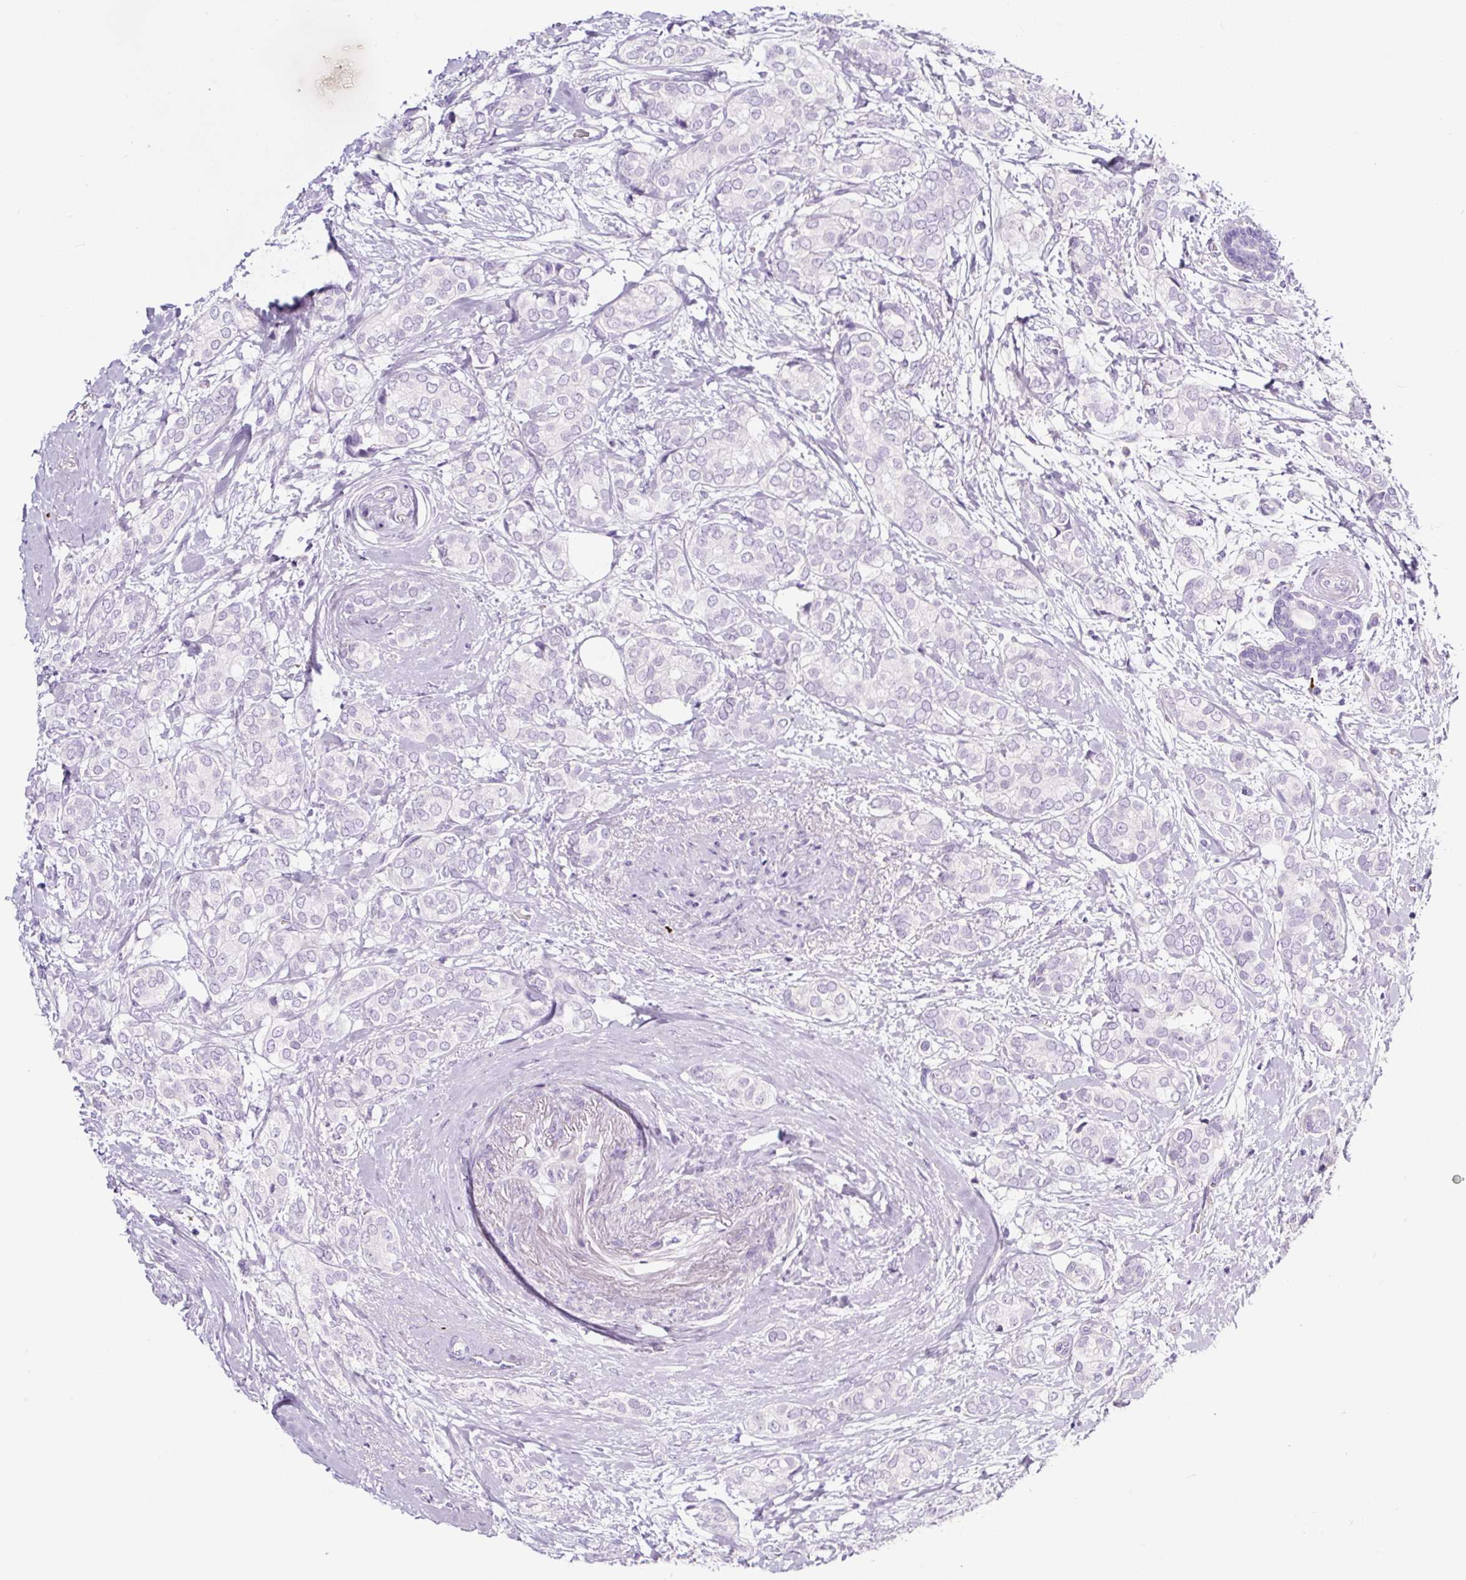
{"staining": {"intensity": "negative", "quantity": "none", "location": "none"}, "tissue": "breast cancer", "cell_type": "Tumor cells", "image_type": "cancer", "snomed": [{"axis": "morphology", "description": "Duct carcinoma"}, {"axis": "topography", "description": "Breast"}], "caption": "IHC of breast intraductal carcinoma demonstrates no positivity in tumor cells.", "gene": "RNF212B", "patient": {"sex": "female", "age": 73}}